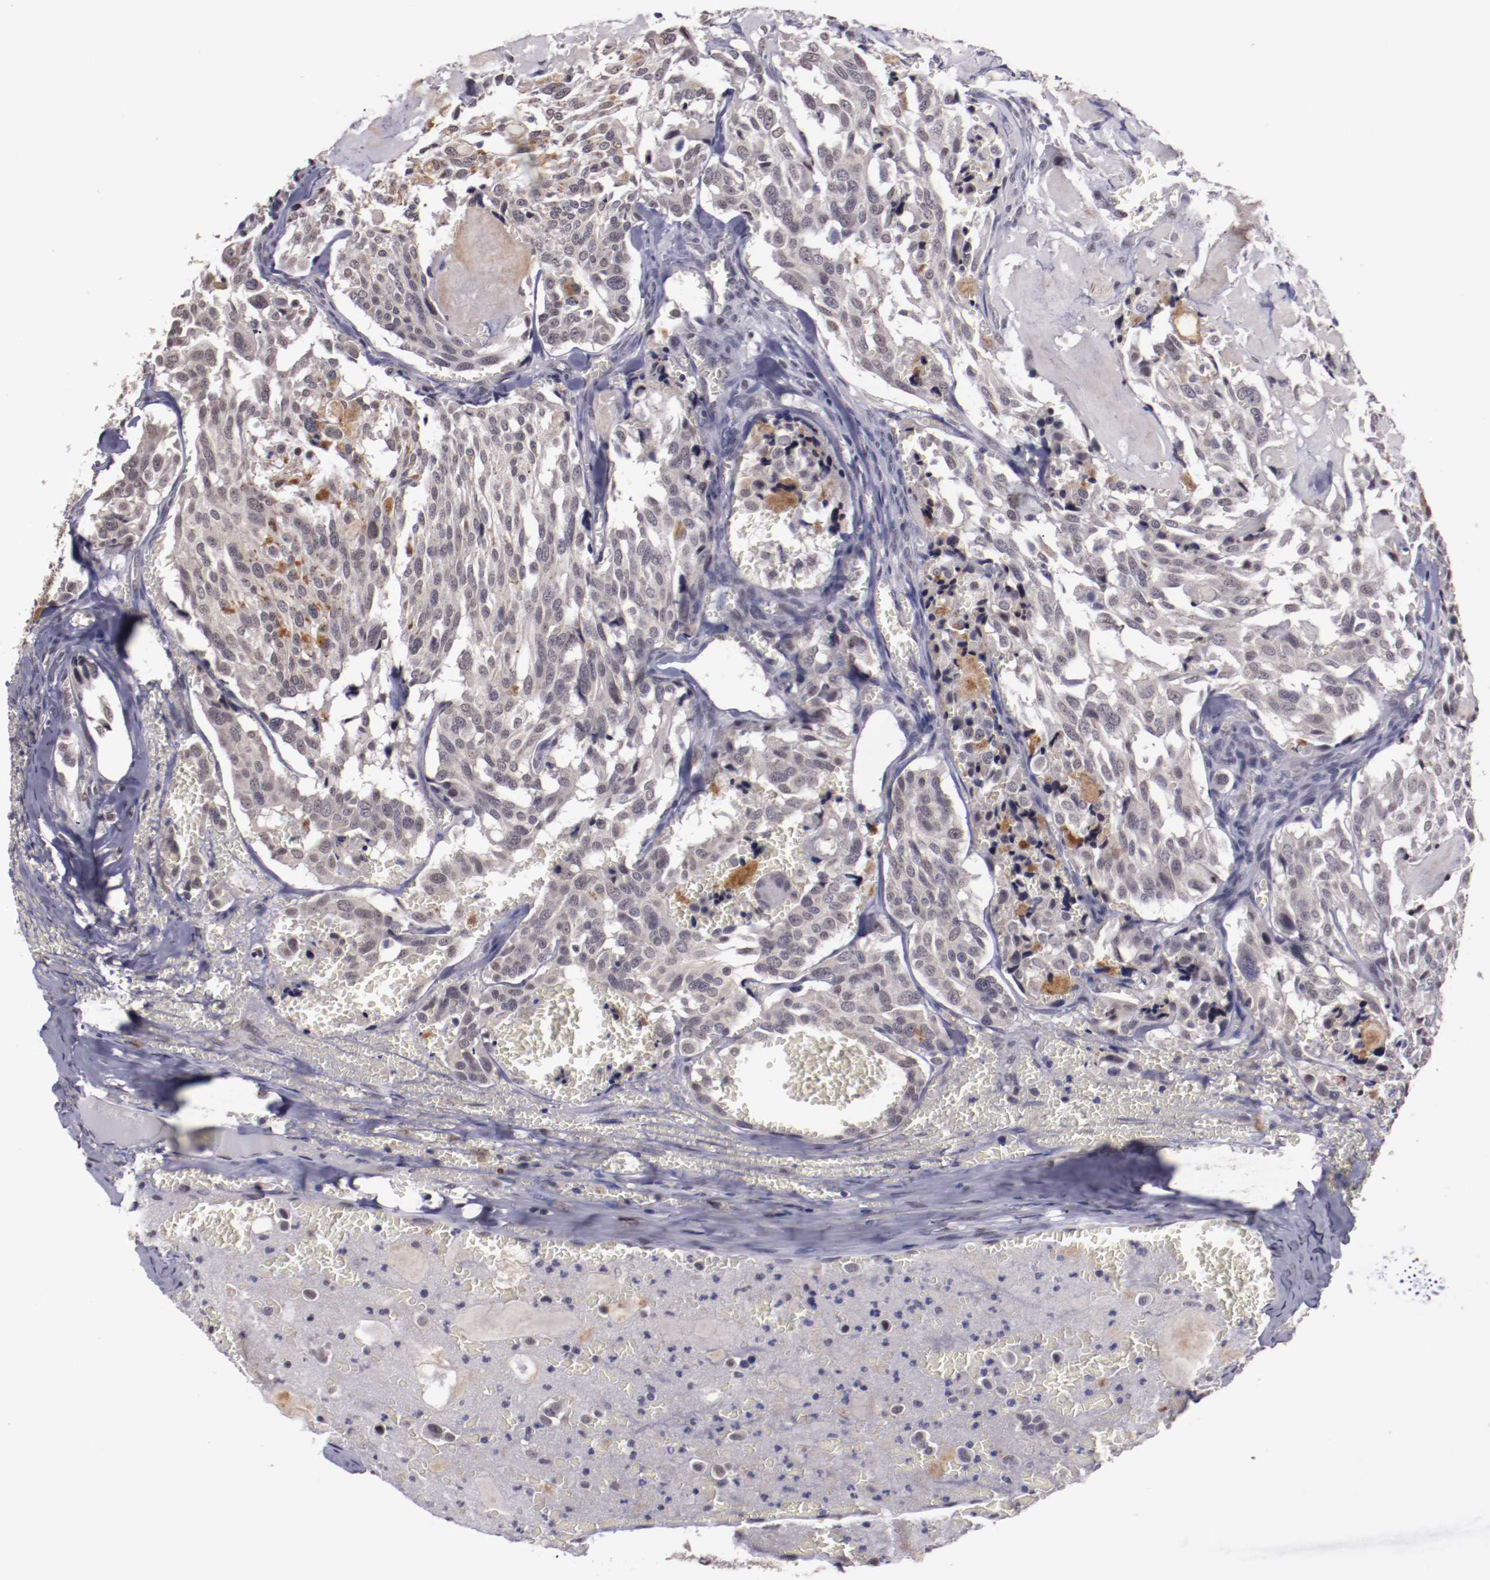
{"staining": {"intensity": "weak", "quantity": ">75%", "location": "cytoplasmic/membranous,nuclear"}, "tissue": "thyroid cancer", "cell_type": "Tumor cells", "image_type": "cancer", "snomed": [{"axis": "morphology", "description": "Carcinoma, NOS"}, {"axis": "morphology", "description": "Carcinoid, malignant, NOS"}, {"axis": "topography", "description": "Thyroid gland"}], "caption": "This micrograph reveals immunohistochemistry (IHC) staining of thyroid cancer (carcinoma), with low weak cytoplasmic/membranous and nuclear expression in about >75% of tumor cells.", "gene": "NRXN3", "patient": {"sex": "male", "age": 33}}